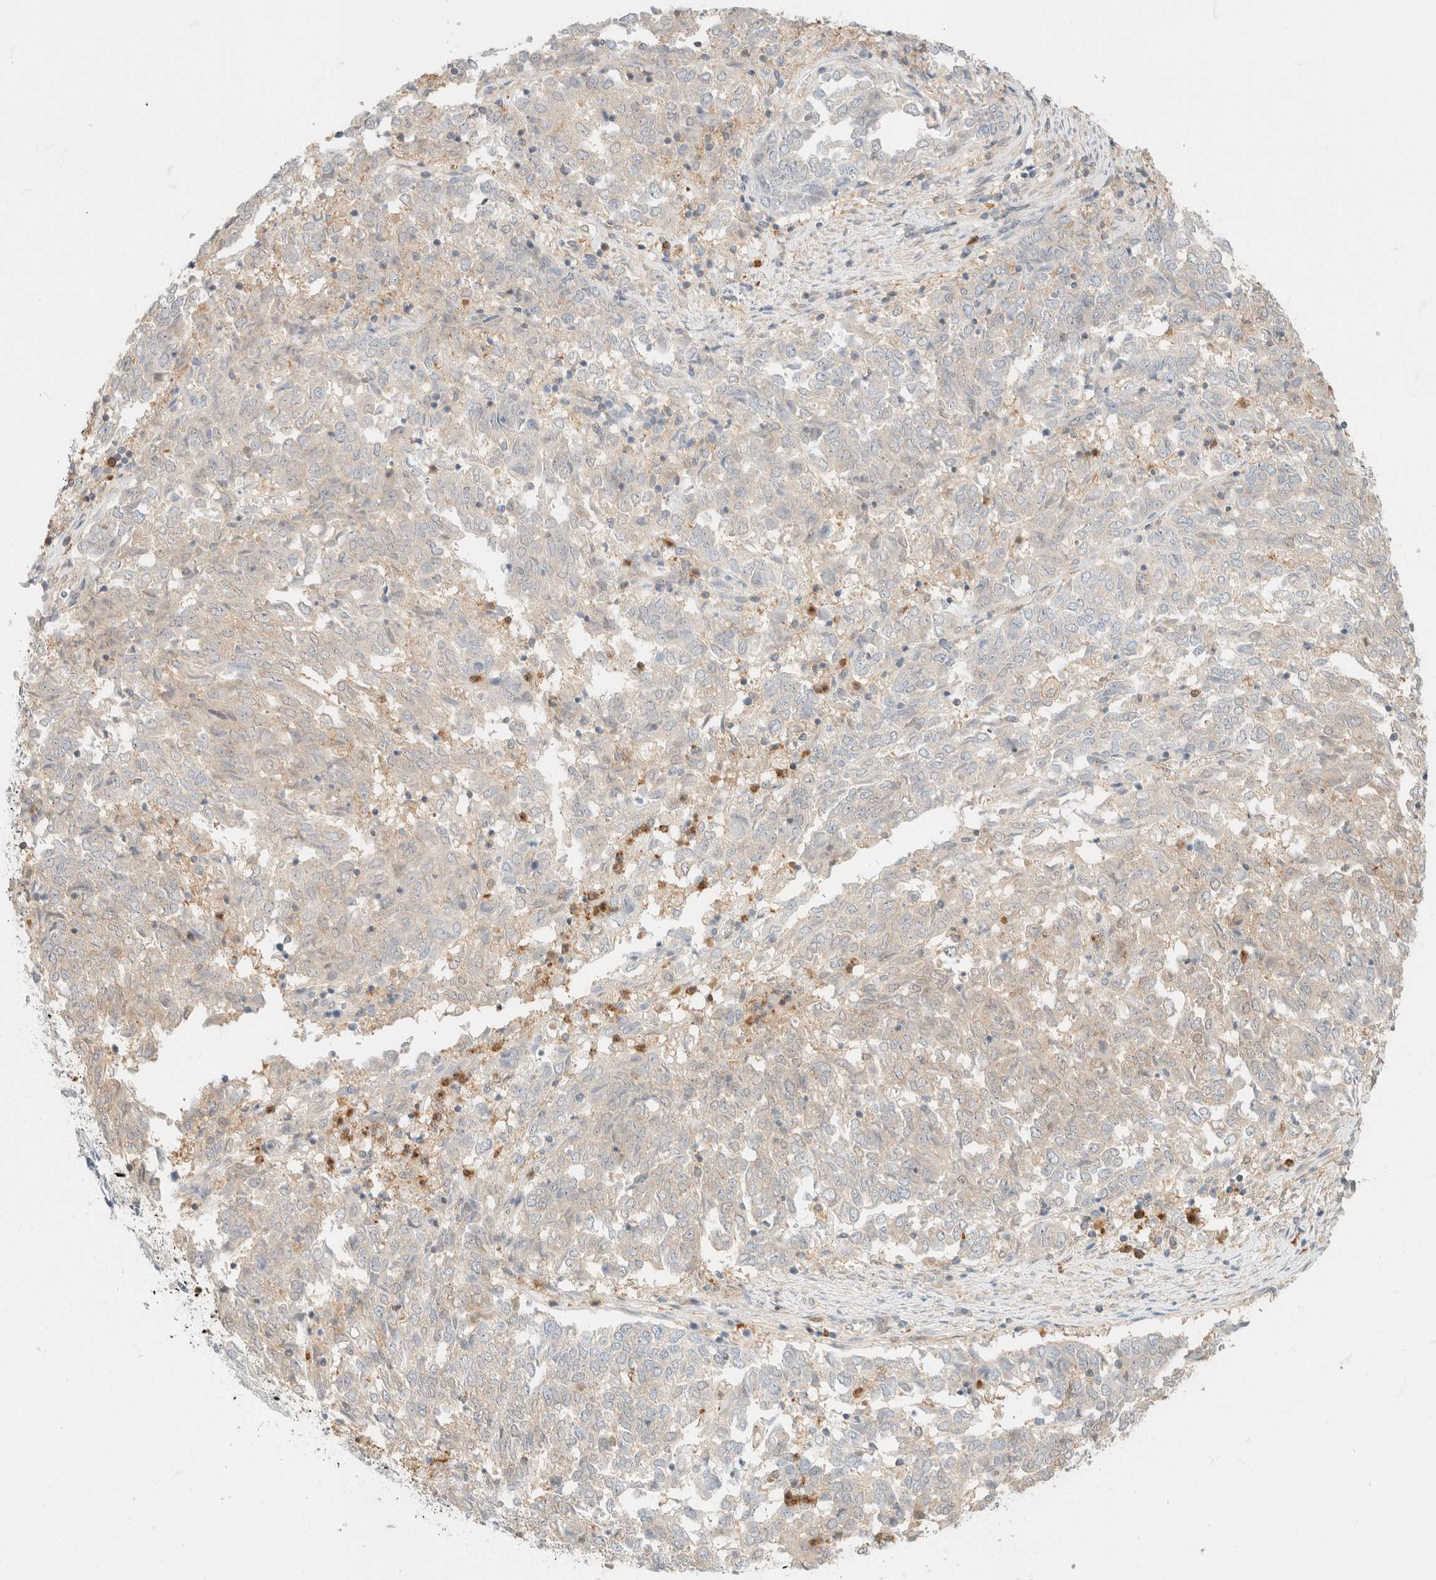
{"staining": {"intensity": "negative", "quantity": "none", "location": "none"}, "tissue": "endometrial cancer", "cell_type": "Tumor cells", "image_type": "cancer", "snomed": [{"axis": "morphology", "description": "Adenocarcinoma, NOS"}, {"axis": "topography", "description": "Endometrium"}], "caption": "Human endometrial cancer (adenocarcinoma) stained for a protein using immunohistochemistry (IHC) displays no staining in tumor cells.", "gene": "GPI", "patient": {"sex": "female", "age": 80}}